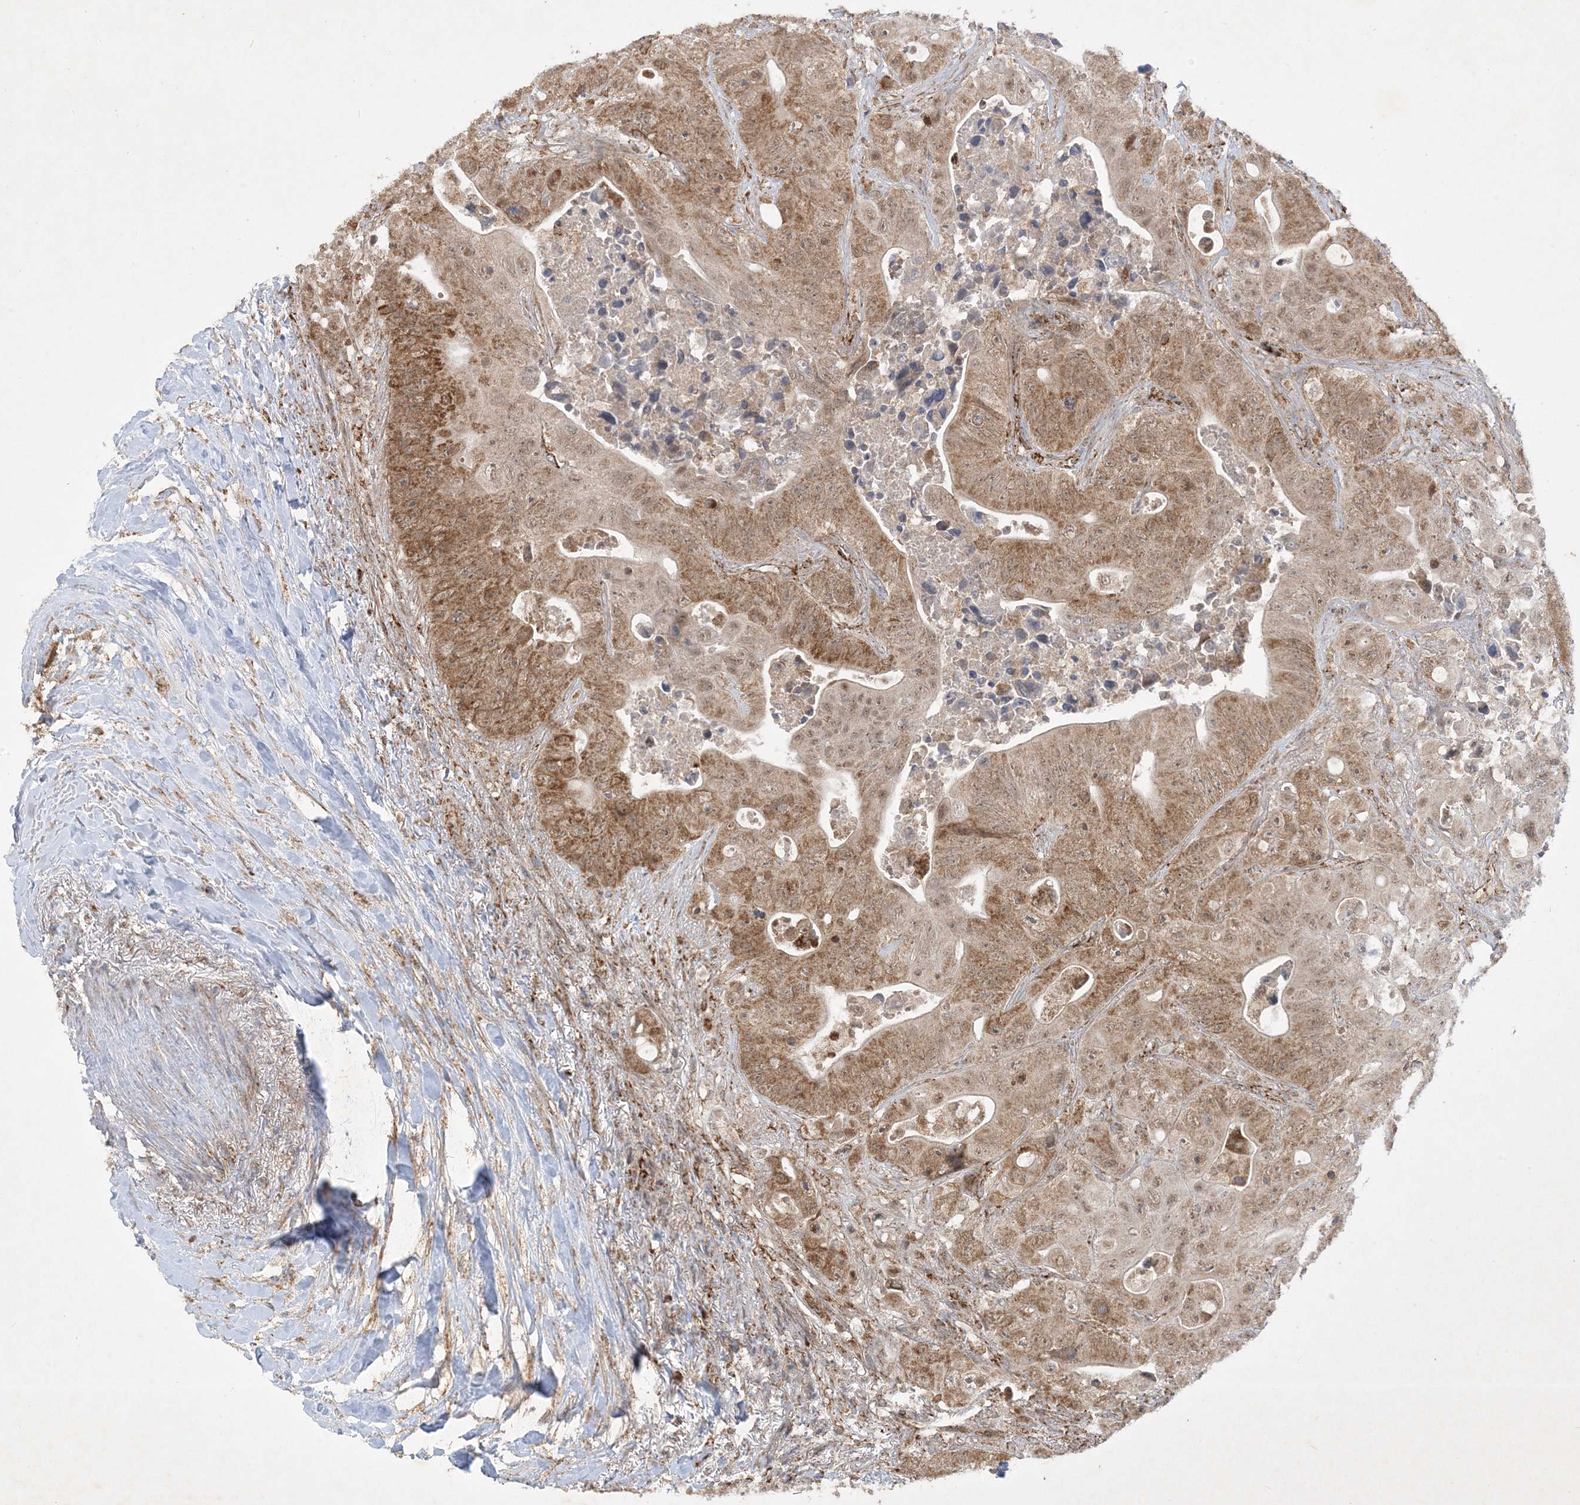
{"staining": {"intensity": "moderate", "quantity": ">75%", "location": "cytoplasmic/membranous"}, "tissue": "colorectal cancer", "cell_type": "Tumor cells", "image_type": "cancer", "snomed": [{"axis": "morphology", "description": "Adenocarcinoma, NOS"}, {"axis": "topography", "description": "Colon"}], "caption": "Immunohistochemical staining of colorectal cancer (adenocarcinoma) reveals medium levels of moderate cytoplasmic/membranous protein positivity in approximately >75% of tumor cells. Using DAB (brown) and hematoxylin (blue) stains, captured at high magnification using brightfield microscopy.", "gene": "NDUFAF3", "patient": {"sex": "female", "age": 46}}